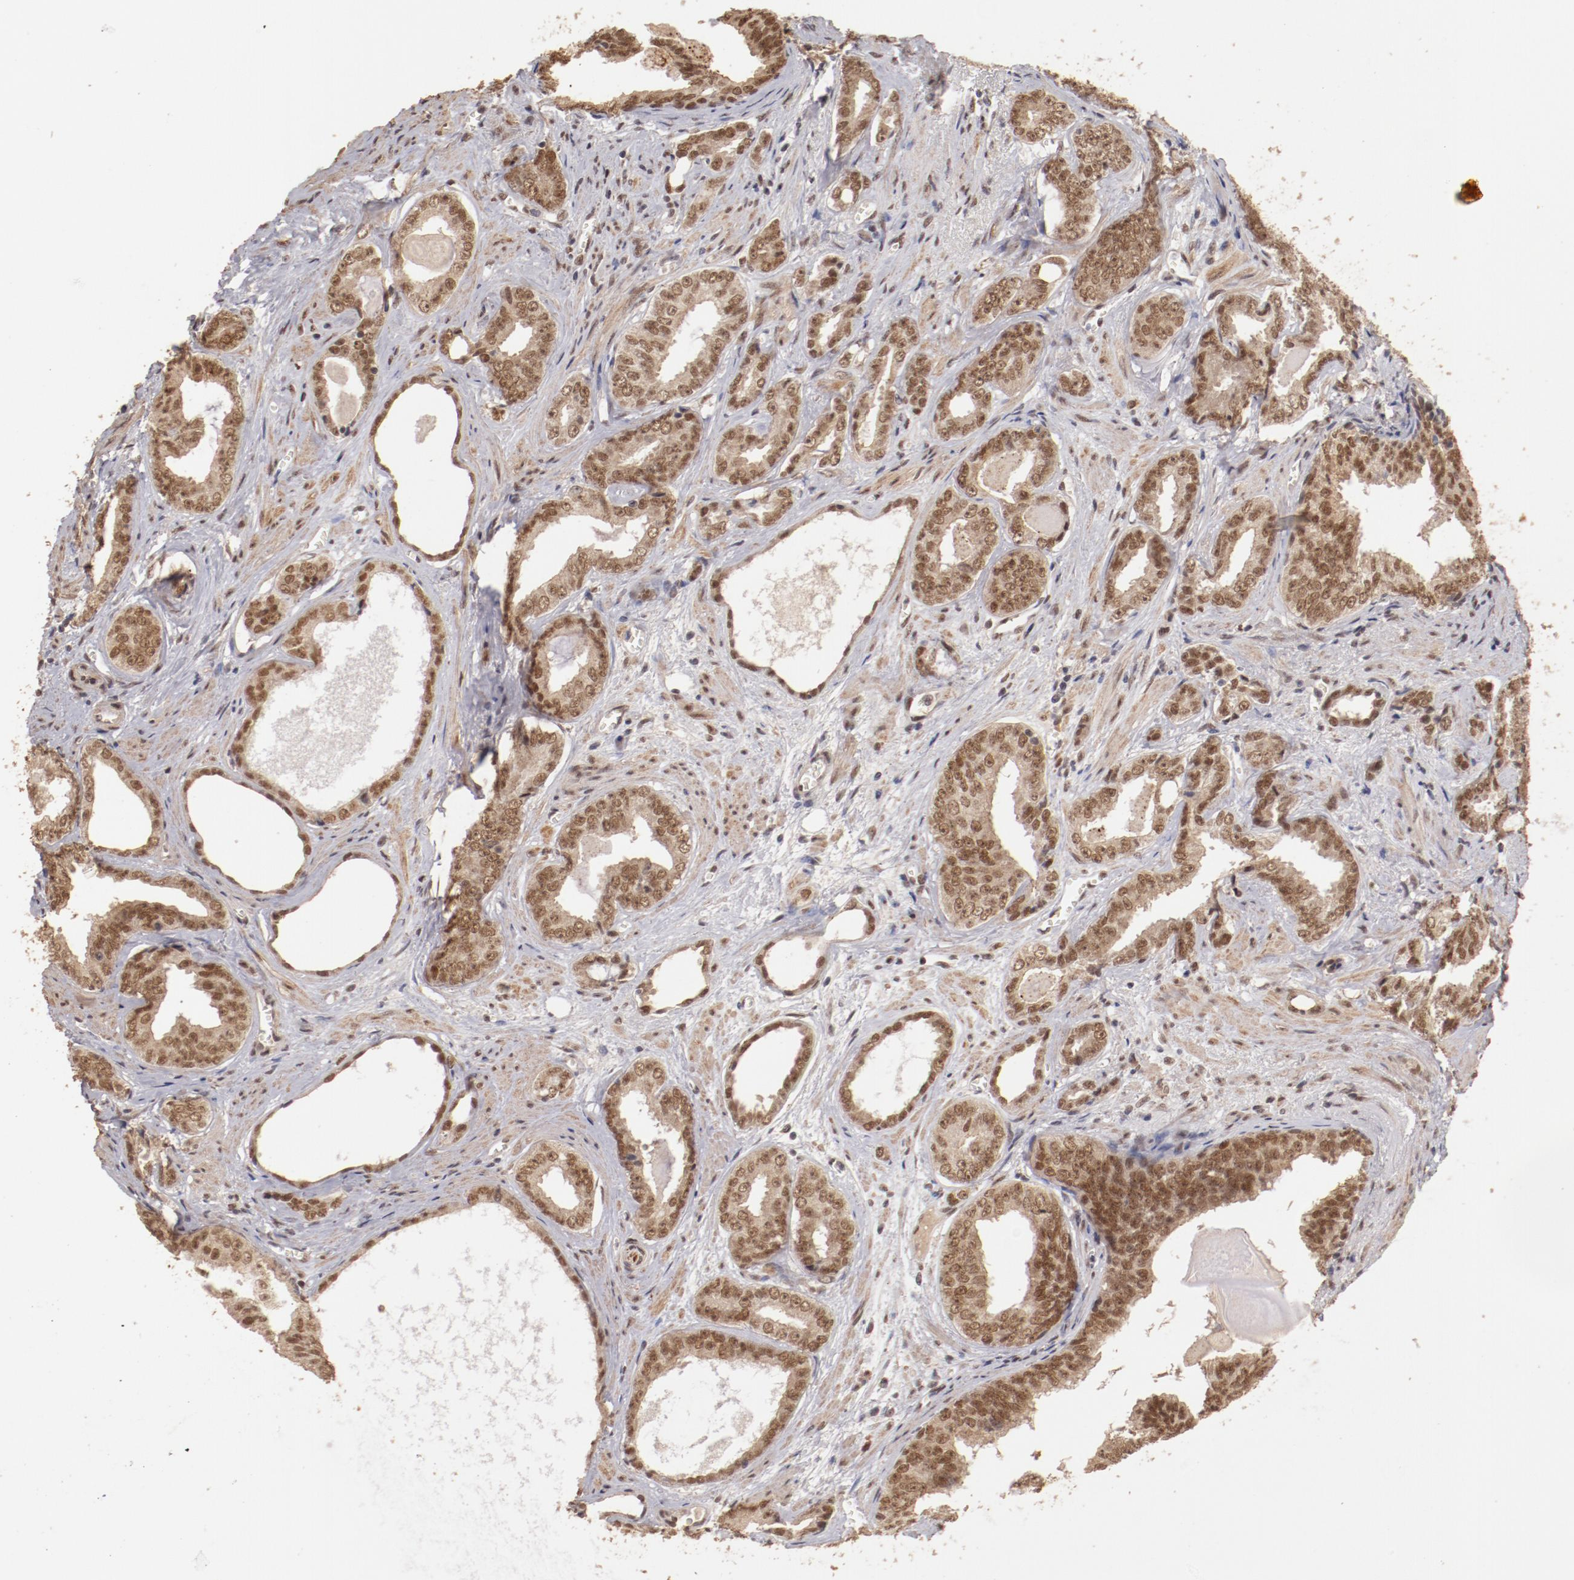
{"staining": {"intensity": "moderate", "quantity": ">75%", "location": "cytoplasmic/membranous,nuclear"}, "tissue": "prostate cancer", "cell_type": "Tumor cells", "image_type": "cancer", "snomed": [{"axis": "morphology", "description": "Adenocarcinoma, Medium grade"}, {"axis": "topography", "description": "Prostate"}], "caption": "DAB immunohistochemical staining of human medium-grade adenocarcinoma (prostate) demonstrates moderate cytoplasmic/membranous and nuclear protein positivity in approximately >75% of tumor cells.", "gene": "CLOCK", "patient": {"sex": "male", "age": 79}}